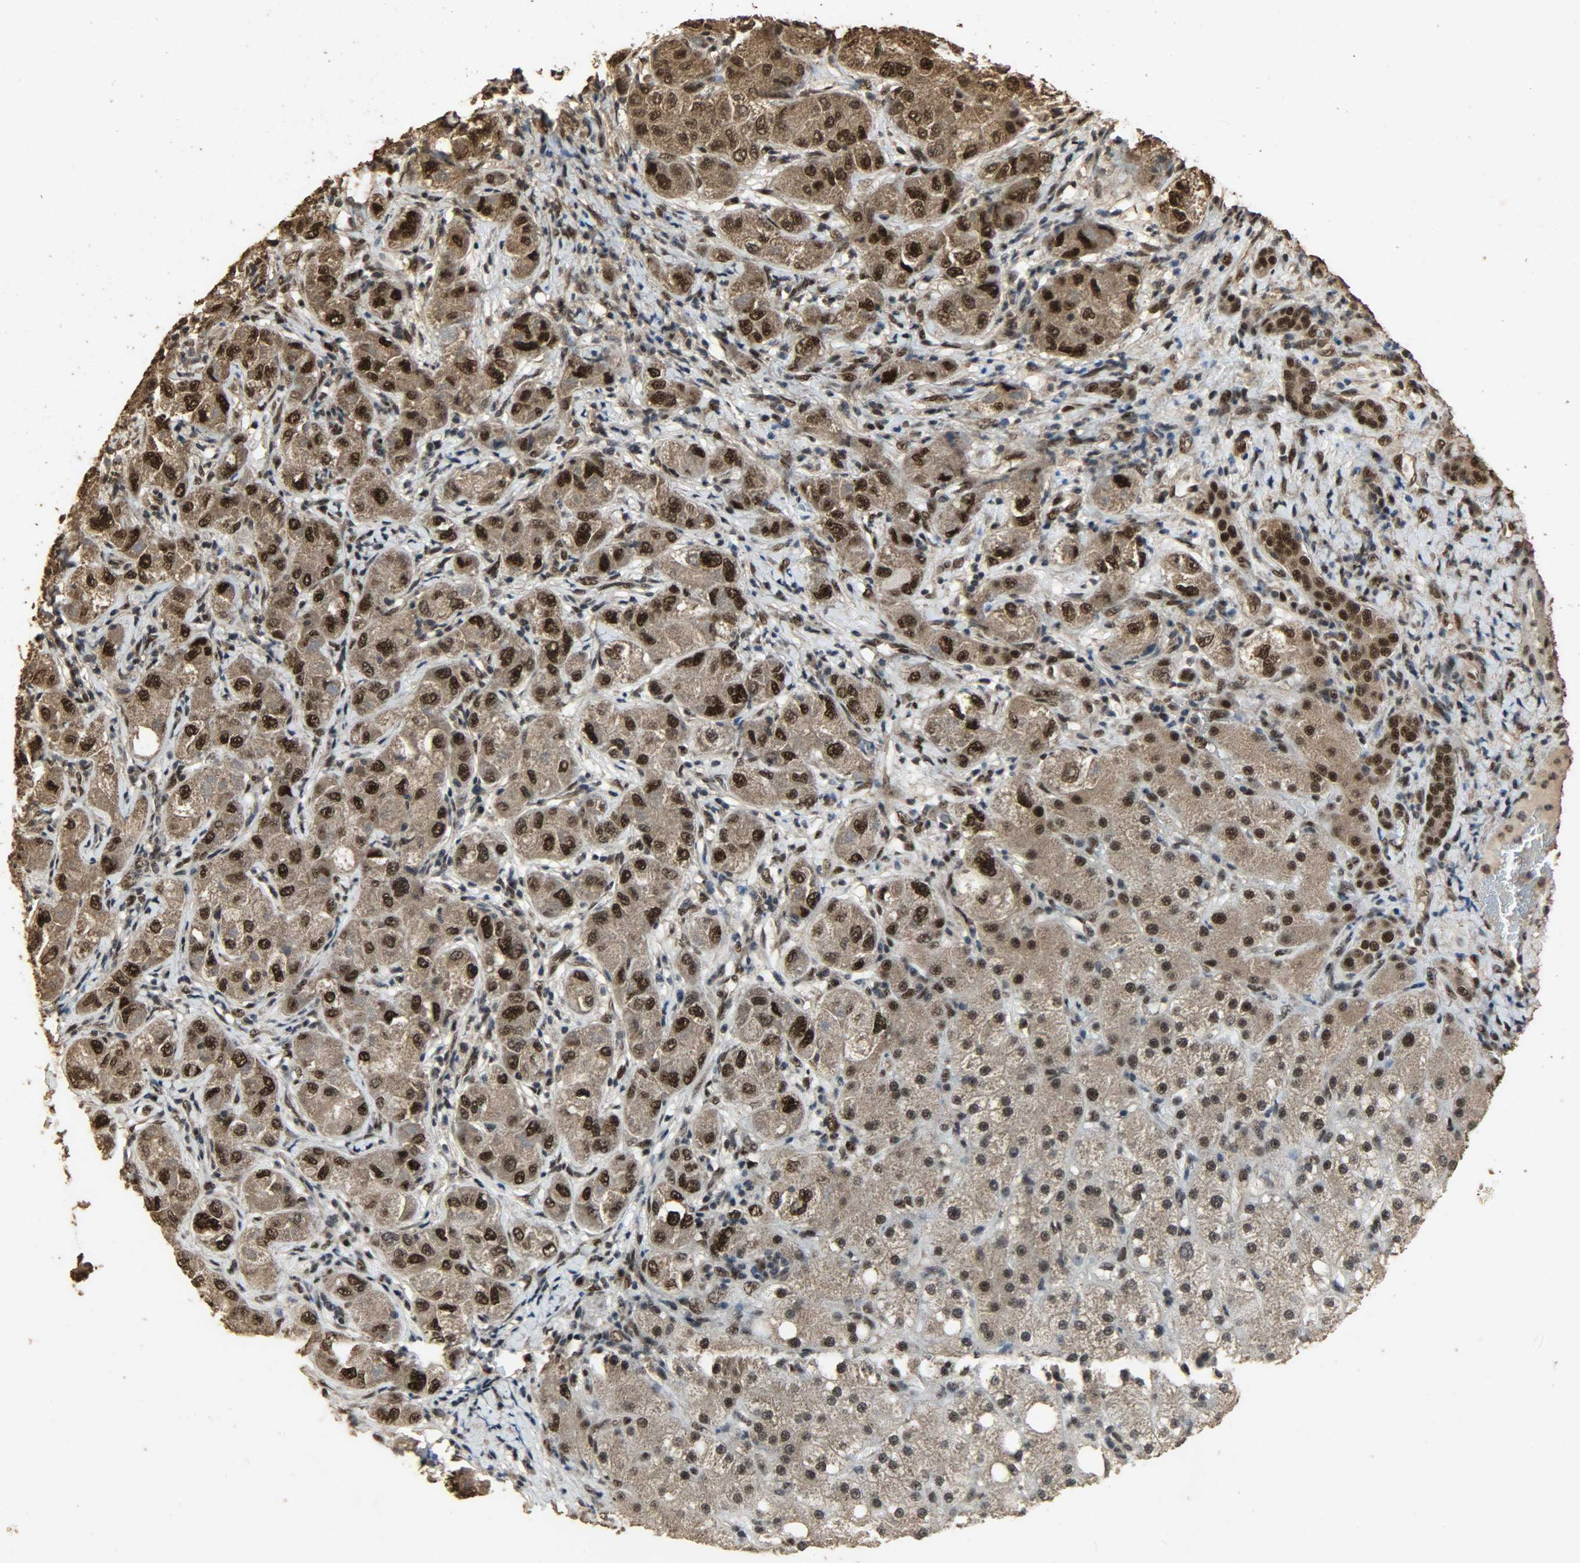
{"staining": {"intensity": "strong", "quantity": ">75%", "location": "cytoplasmic/membranous,nuclear"}, "tissue": "liver cancer", "cell_type": "Tumor cells", "image_type": "cancer", "snomed": [{"axis": "morphology", "description": "Carcinoma, Hepatocellular, NOS"}, {"axis": "topography", "description": "Liver"}], "caption": "Hepatocellular carcinoma (liver) stained with a brown dye exhibits strong cytoplasmic/membranous and nuclear positive staining in about >75% of tumor cells.", "gene": "CCNT2", "patient": {"sex": "male", "age": 80}}